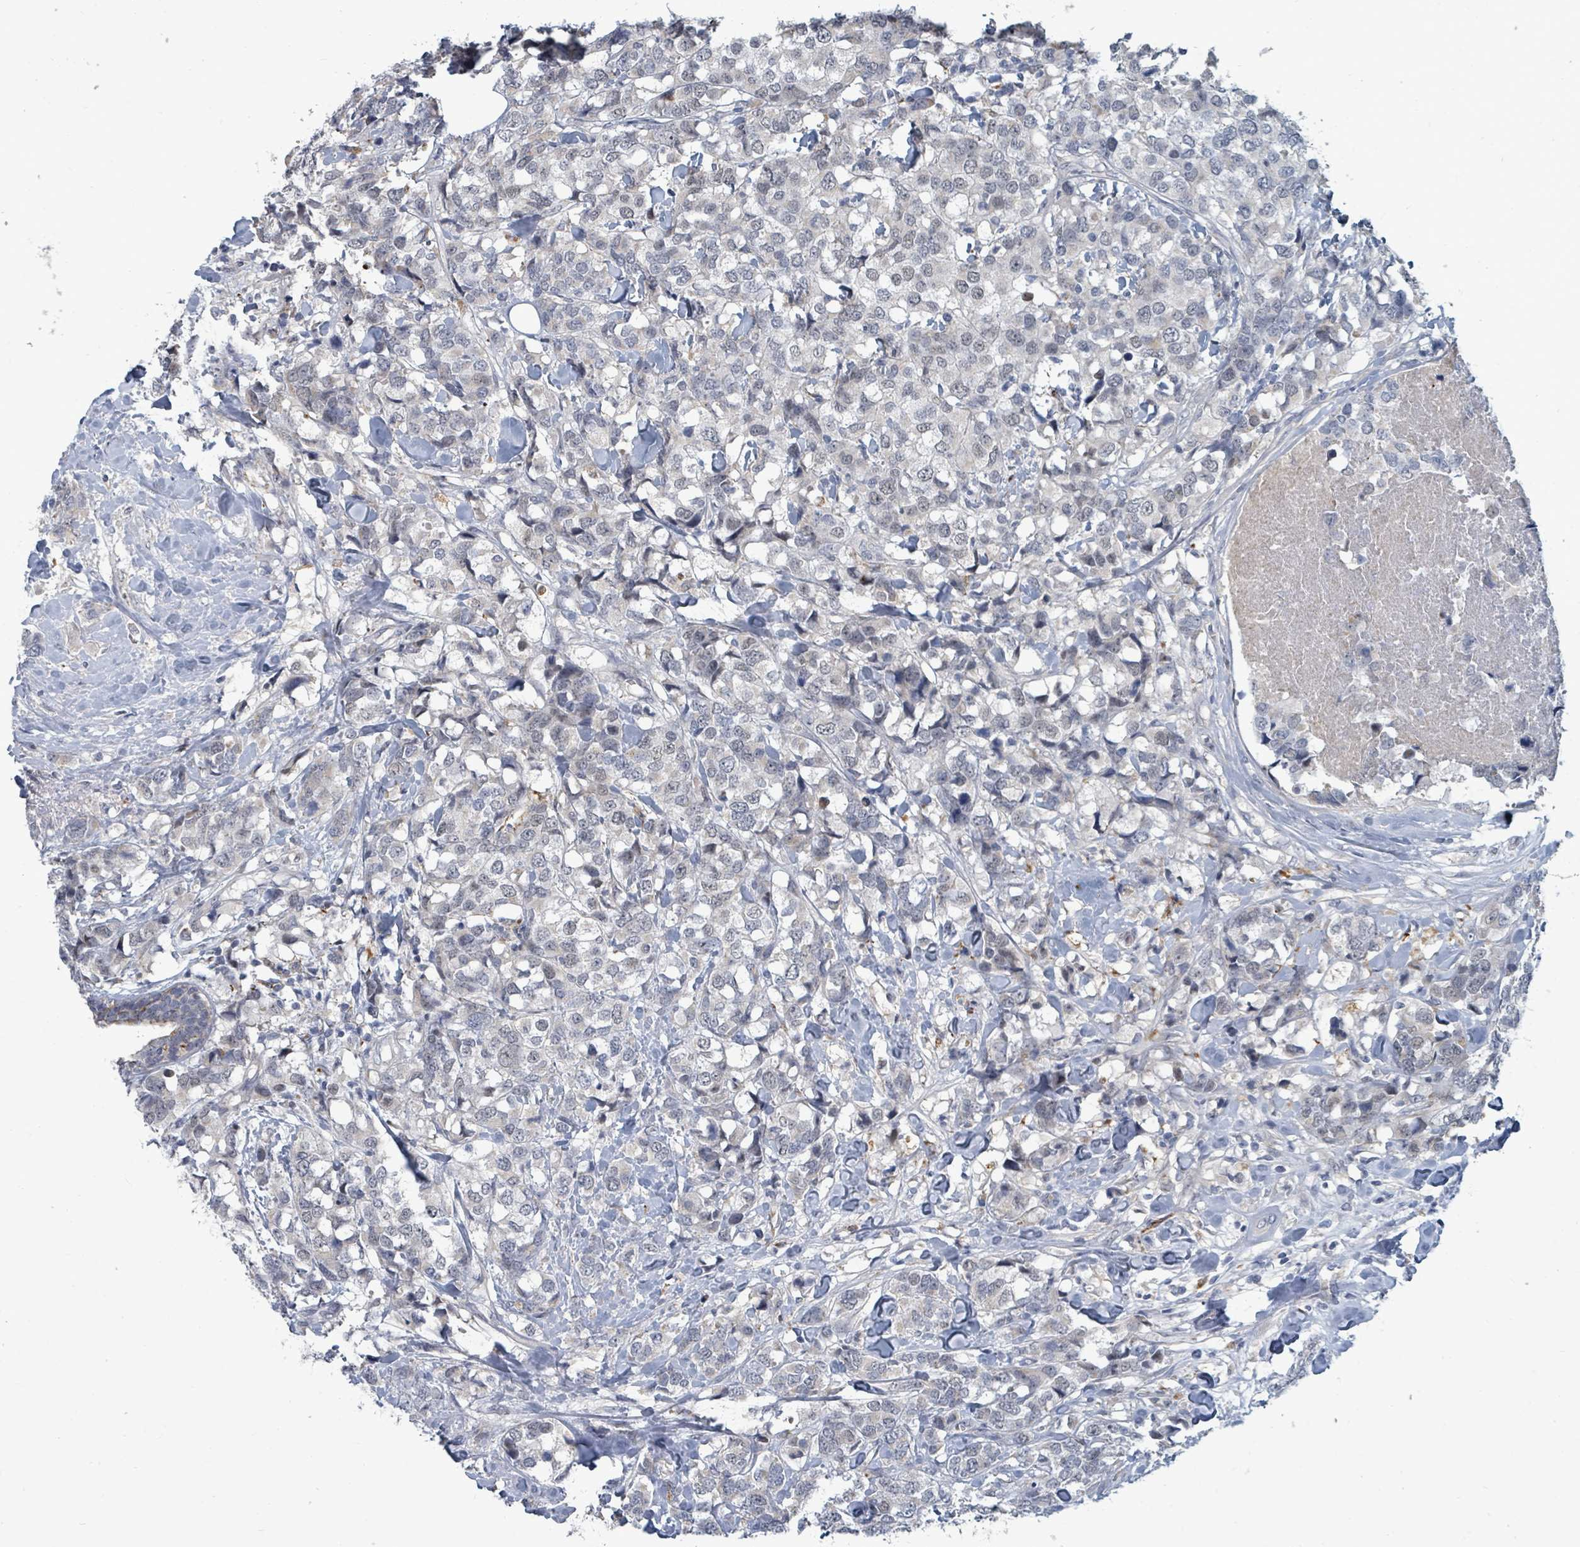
{"staining": {"intensity": "negative", "quantity": "none", "location": "none"}, "tissue": "breast cancer", "cell_type": "Tumor cells", "image_type": "cancer", "snomed": [{"axis": "morphology", "description": "Lobular carcinoma"}, {"axis": "topography", "description": "Breast"}], "caption": "A micrograph of lobular carcinoma (breast) stained for a protein exhibits no brown staining in tumor cells.", "gene": "TRDMT1", "patient": {"sex": "female", "age": 59}}